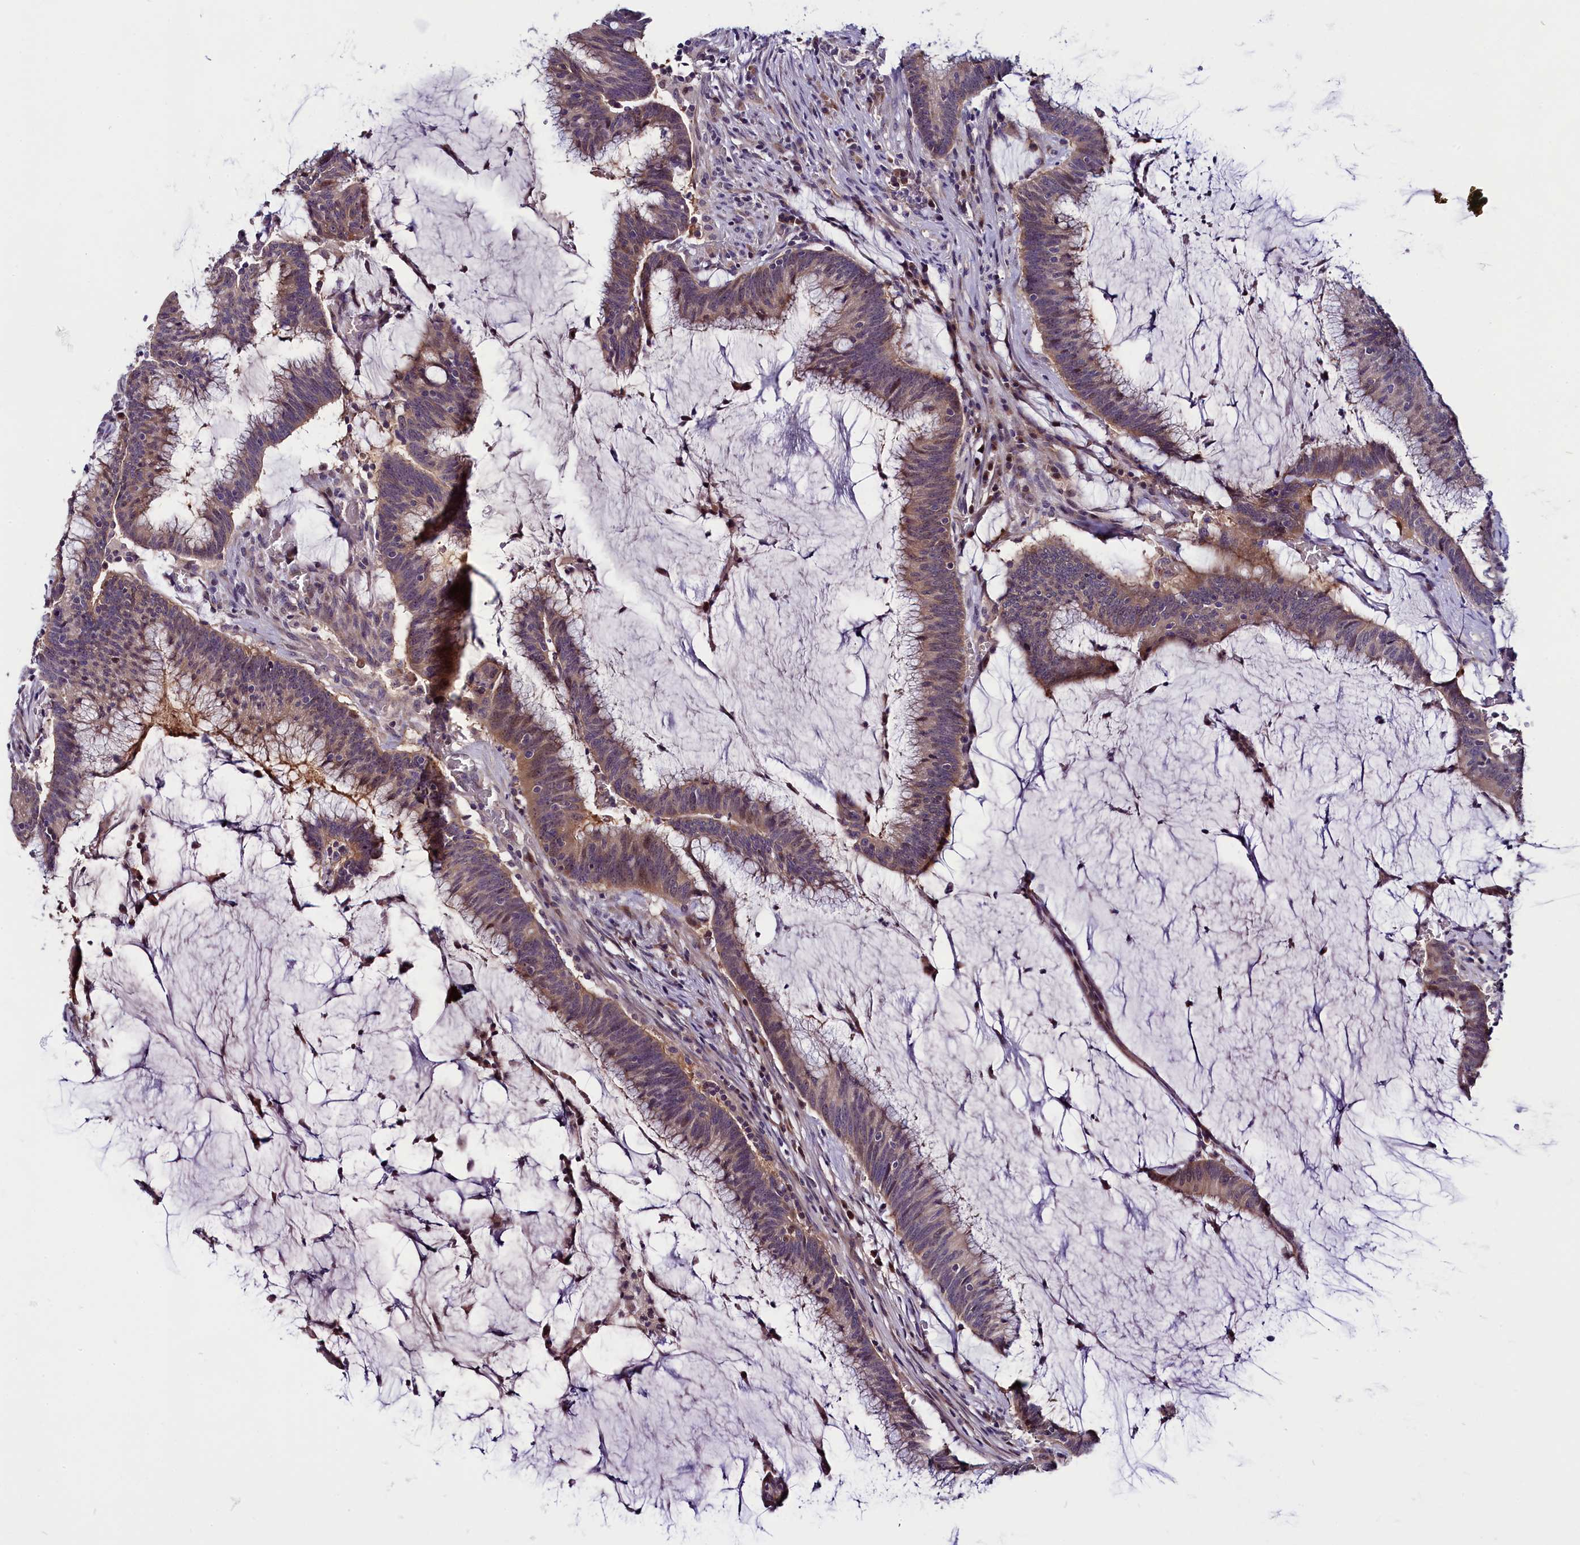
{"staining": {"intensity": "moderate", "quantity": ">75%", "location": "cytoplasmic/membranous,nuclear"}, "tissue": "colorectal cancer", "cell_type": "Tumor cells", "image_type": "cancer", "snomed": [{"axis": "morphology", "description": "Adenocarcinoma, NOS"}, {"axis": "topography", "description": "Rectum"}], "caption": "IHC of colorectal cancer displays medium levels of moderate cytoplasmic/membranous and nuclear expression in about >75% of tumor cells.", "gene": "C9orf40", "patient": {"sex": "female", "age": 77}}